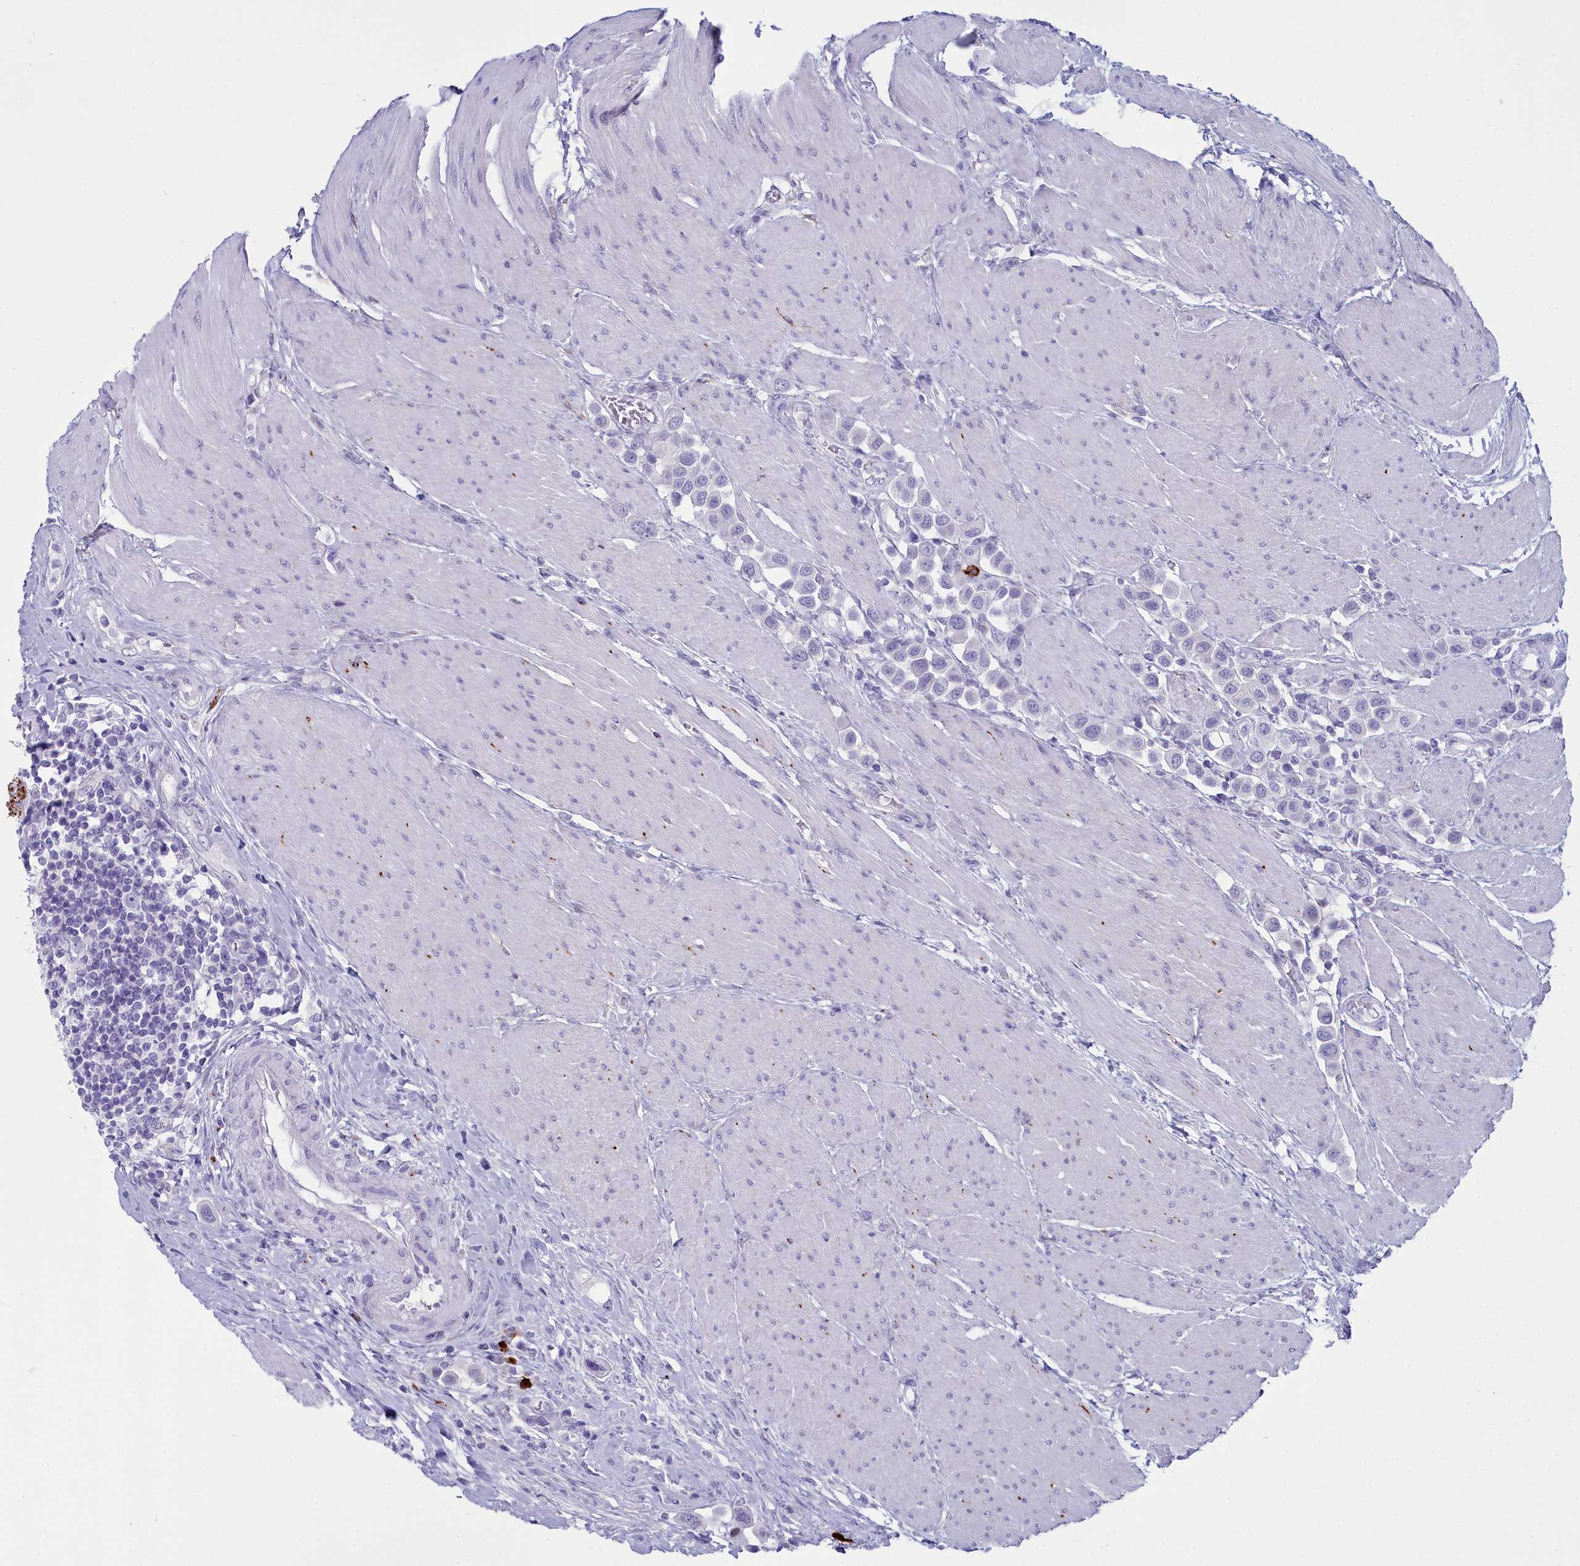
{"staining": {"intensity": "negative", "quantity": "none", "location": "none"}, "tissue": "urothelial cancer", "cell_type": "Tumor cells", "image_type": "cancer", "snomed": [{"axis": "morphology", "description": "Urothelial carcinoma, High grade"}, {"axis": "topography", "description": "Urinary bladder"}], "caption": "Immunohistochemistry (IHC) of human urothelial cancer exhibits no positivity in tumor cells. (DAB IHC with hematoxylin counter stain).", "gene": "MAP6", "patient": {"sex": "male", "age": 50}}